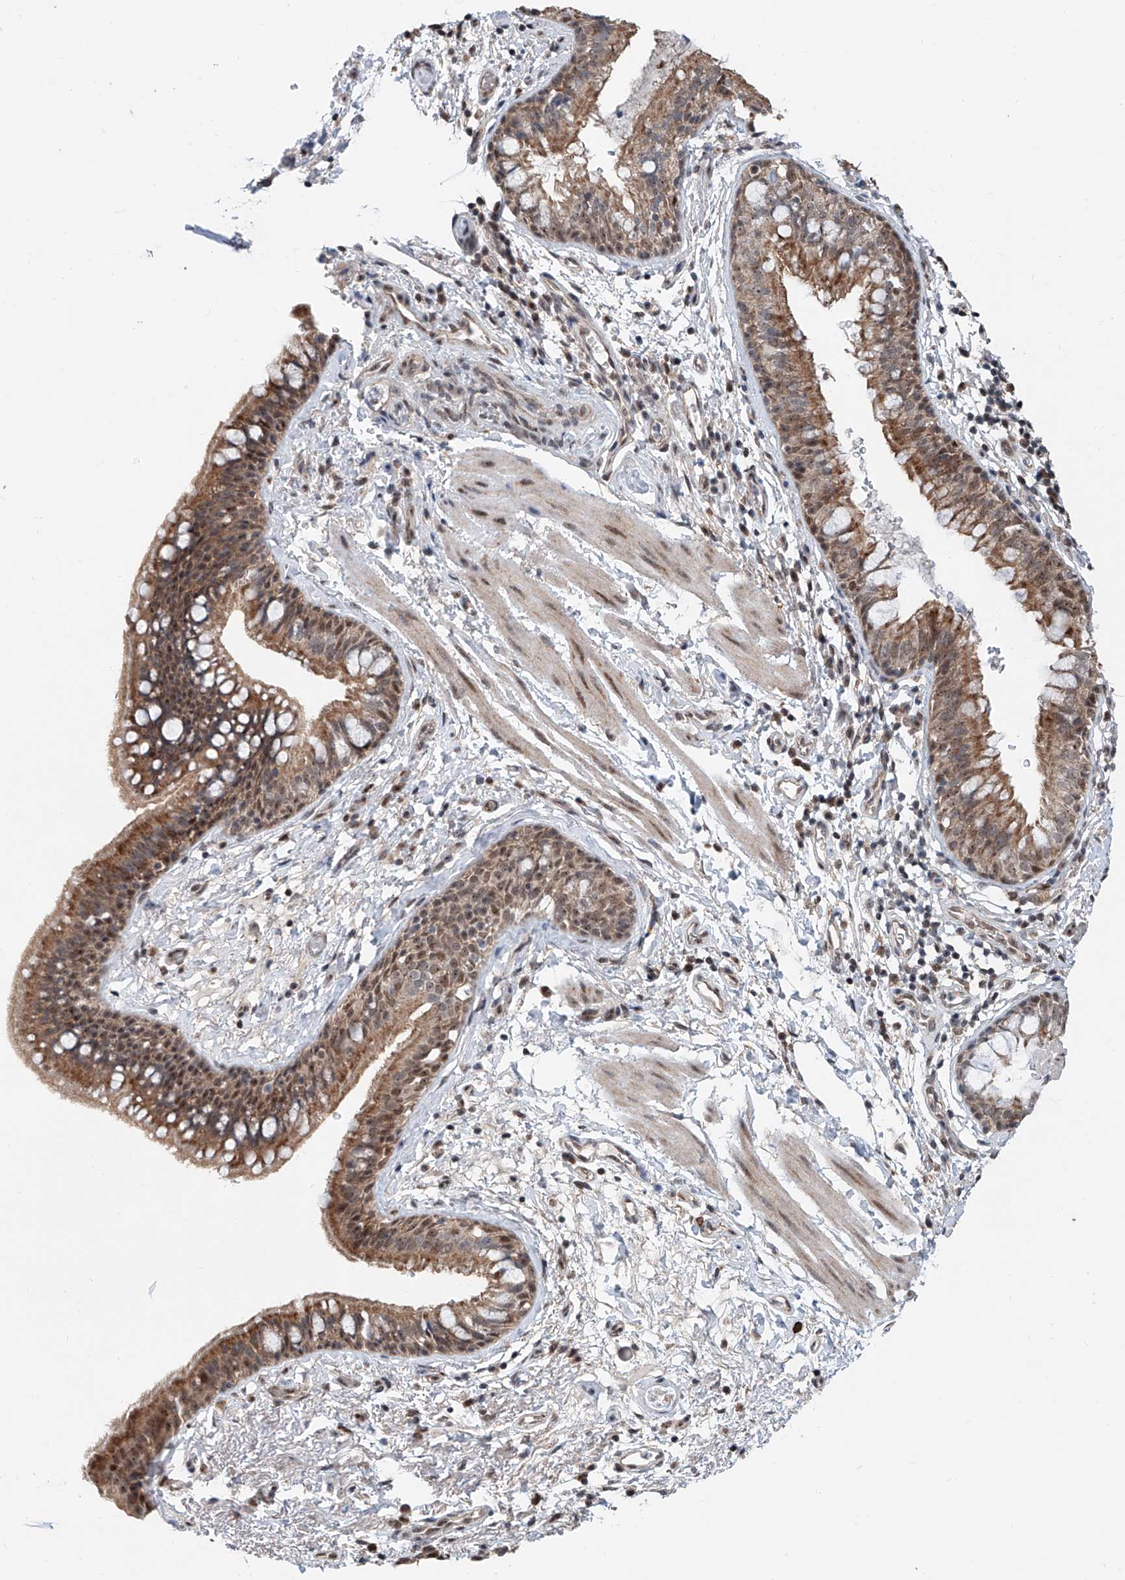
{"staining": {"intensity": "moderate", "quantity": "25%-75%", "location": "cytoplasmic/membranous,nuclear"}, "tissue": "bronchus", "cell_type": "Respiratory epithelial cells", "image_type": "normal", "snomed": [{"axis": "morphology", "description": "Normal tissue, NOS"}, {"axis": "topography", "description": "Cartilage tissue"}, {"axis": "topography", "description": "Bronchus"}], "caption": "Unremarkable bronchus was stained to show a protein in brown. There is medium levels of moderate cytoplasmic/membranous,nuclear positivity in approximately 25%-75% of respiratory epithelial cells.", "gene": "SDE2", "patient": {"sex": "female", "age": 36}}